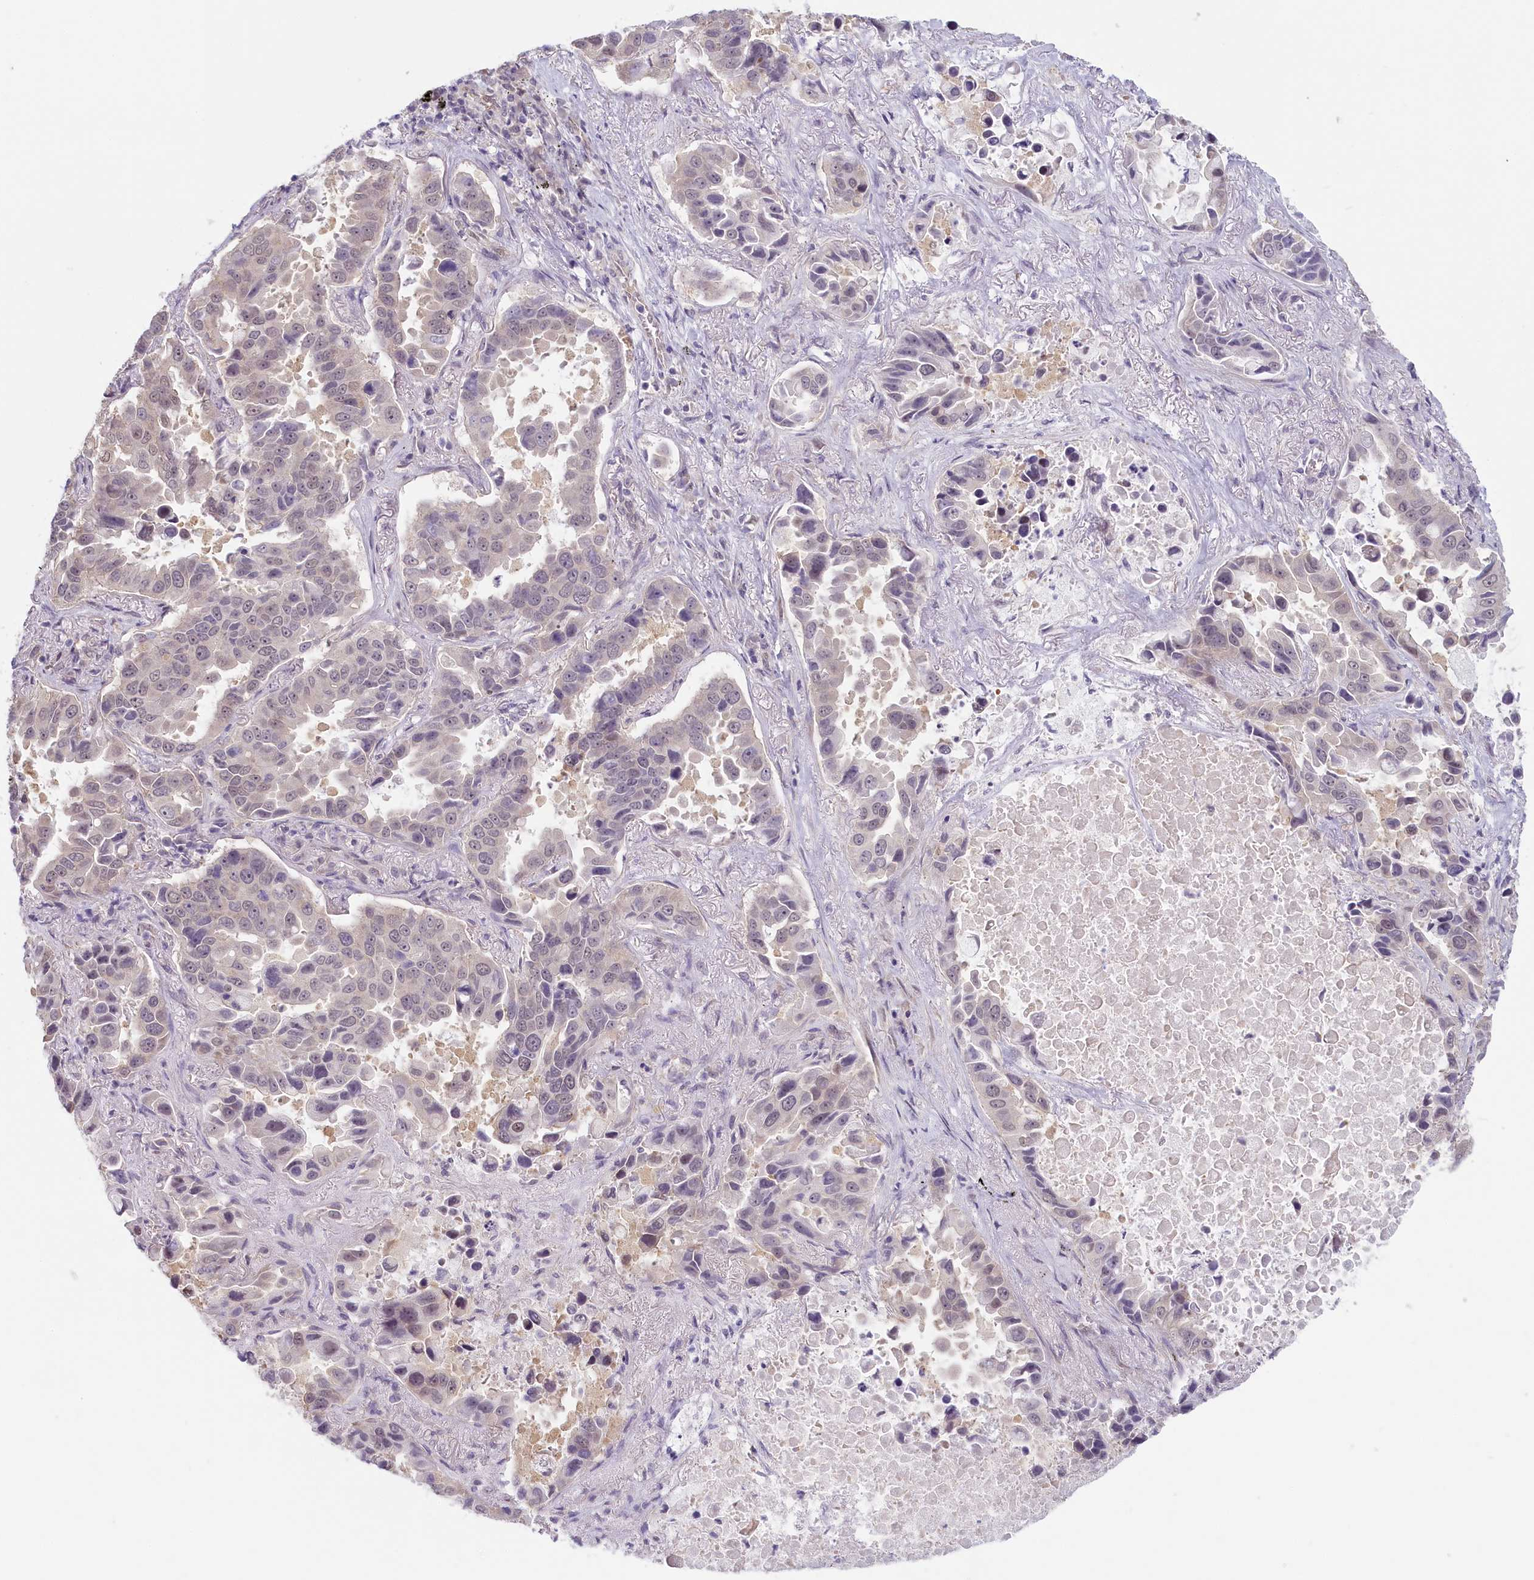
{"staining": {"intensity": "weak", "quantity": "<25%", "location": "nuclear"}, "tissue": "lung cancer", "cell_type": "Tumor cells", "image_type": "cancer", "snomed": [{"axis": "morphology", "description": "Adenocarcinoma, NOS"}, {"axis": "topography", "description": "Lung"}], "caption": "Immunohistochemical staining of lung cancer exhibits no significant staining in tumor cells.", "gene": "C19orf44", "patient": {"sex": "male", "age": 64}}